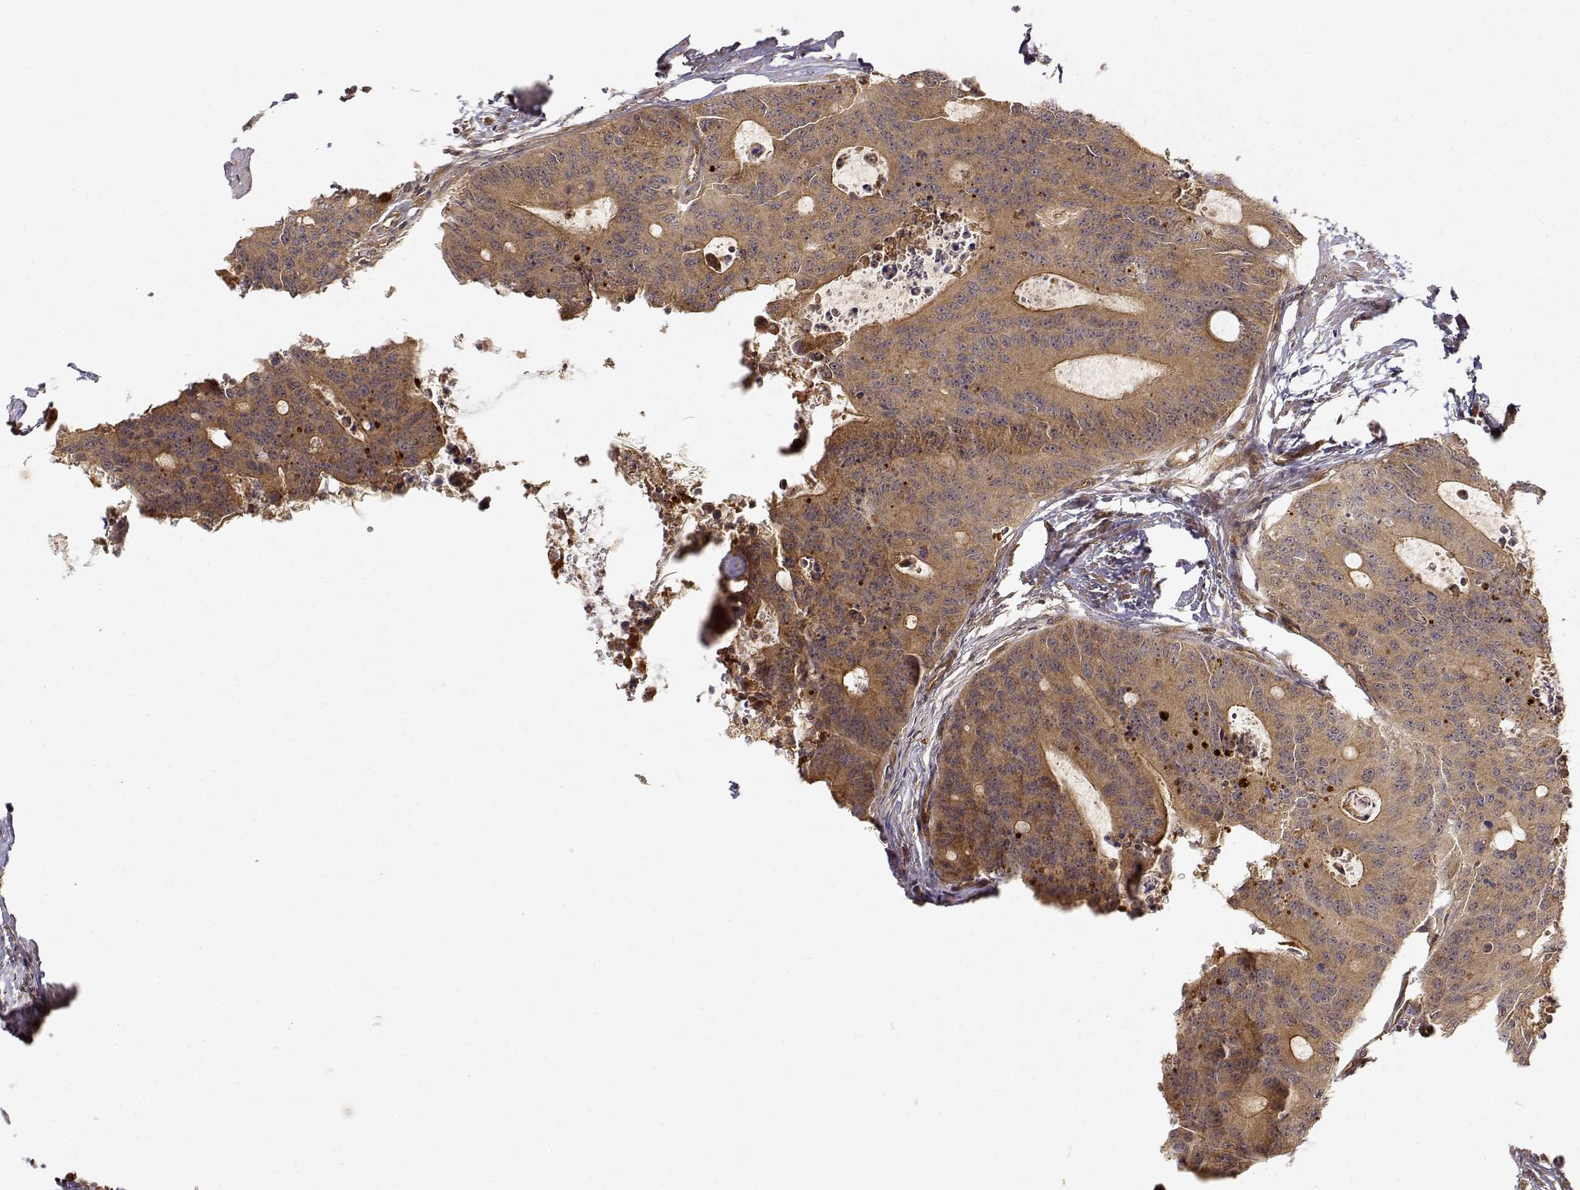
{"staining": {"intensity": "moderate", "quantity": ">75%", "location": "cytoplasmic/membranous"}, "tissue": "colorectal cancer", "cell_type": "Tumor cells", "image_type": "cancer", "snomed": [{"axis": "morphology", "description": "Adenocarcinoma, NOS"}, {"axis": "topography", "description": "Colon"}], "caption": "Immunohistochemistry (IHC) (DAB (3,3'-diaminobenzidine)) staining of human colorectal cancer (adenocarcinoma) reveals moderate cytoplasmic/membranous protein staining in approximately >75% of tumor cells.", "gene": "CDK5RAP2", "patient": {"sex": "male", "age": 67}}